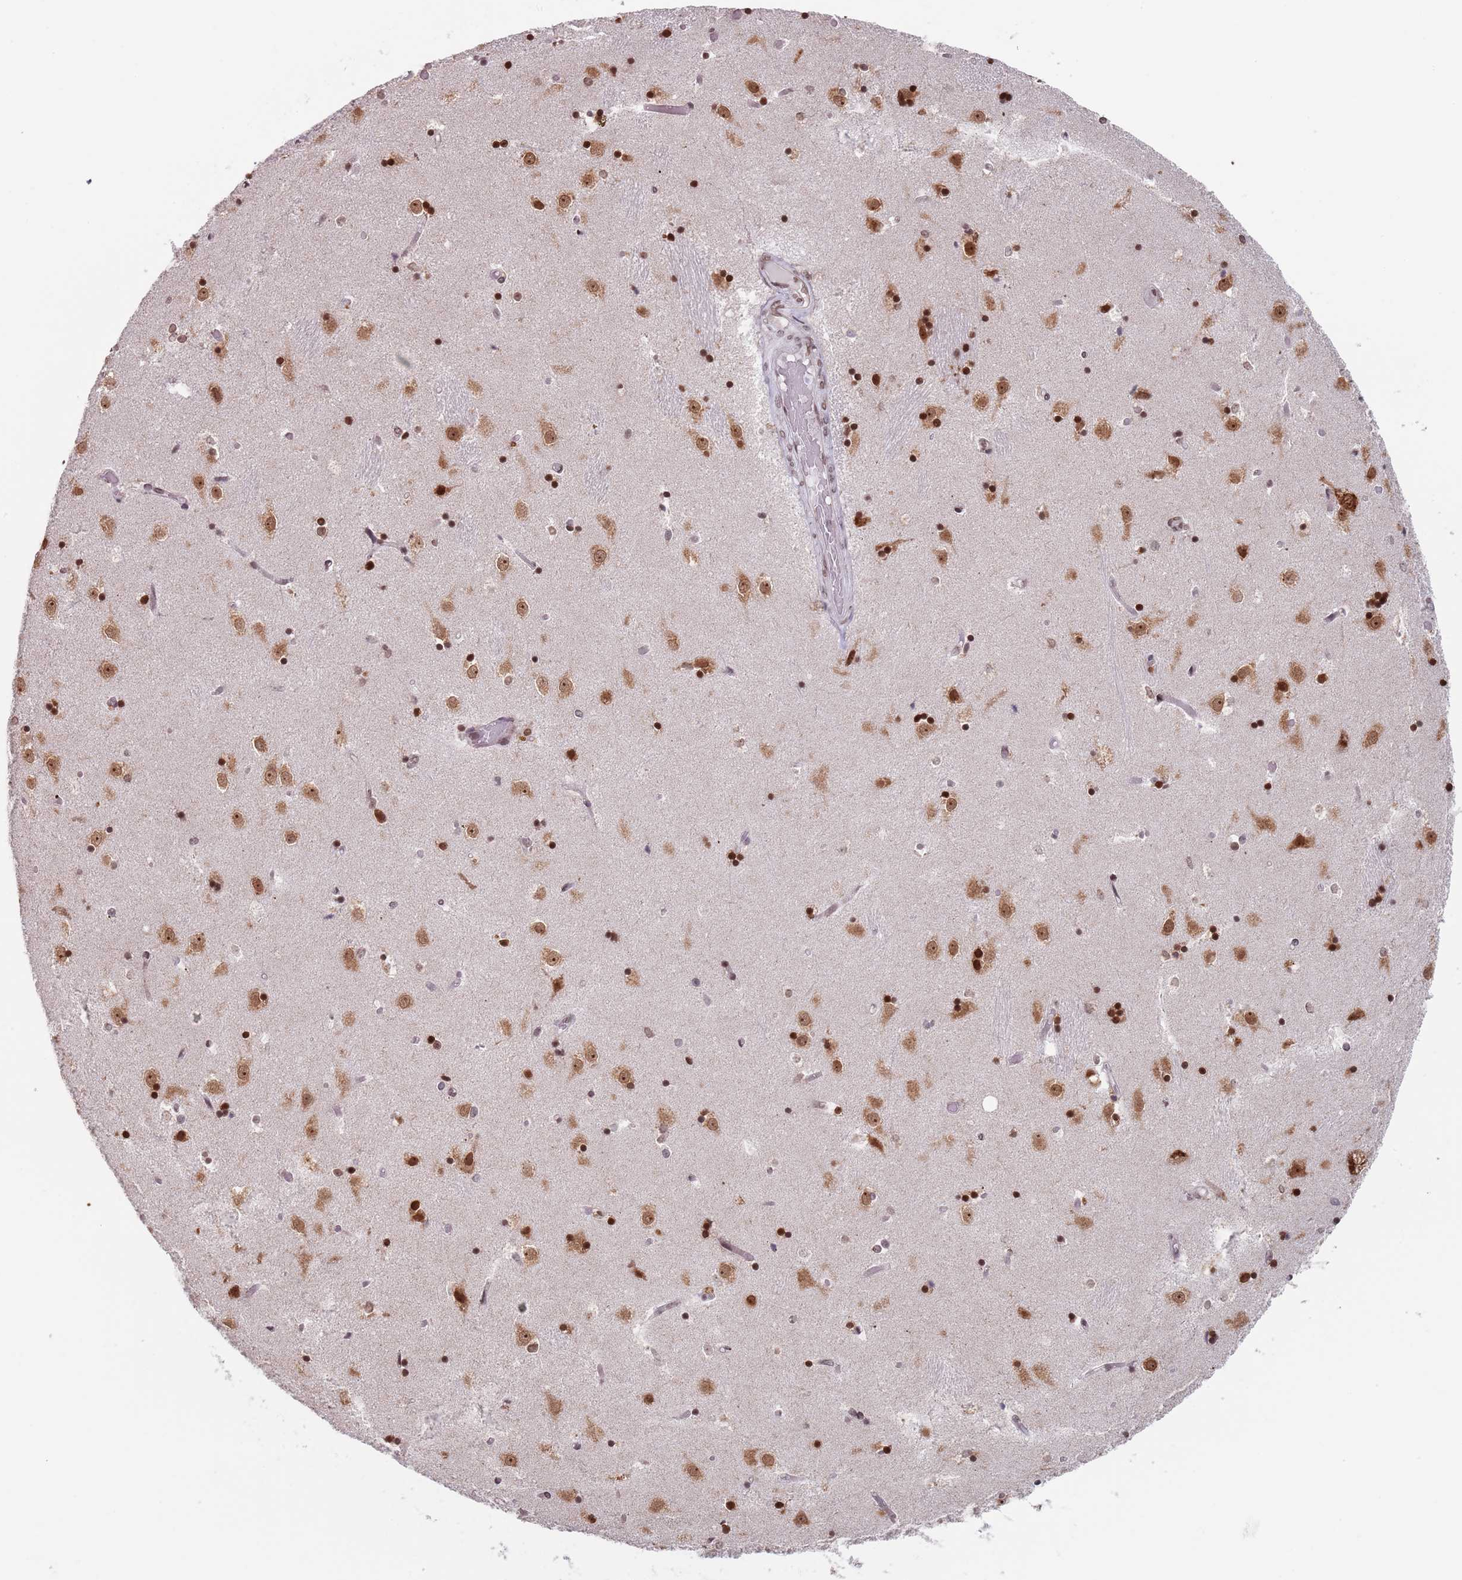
{"staining": {"intensity": "strong", "quantity": "25%-75%", "location": "nuclear"}, "tissue": "caudate", "cell_type": "Glial cells", "image_type": "normal", "snomed": [{"axis": "morphology", "description": "Normal tissue, NOS"}, {"axis": "topography", "description": "Lateral ventricle wall"}], "caption": "Protein analysis of normal caudate demonstrates strong nuclear positivity in about 25%-75% of glial cells.", "gene": "MFSD12", "patient": {"sex": "female", "age": 52}}